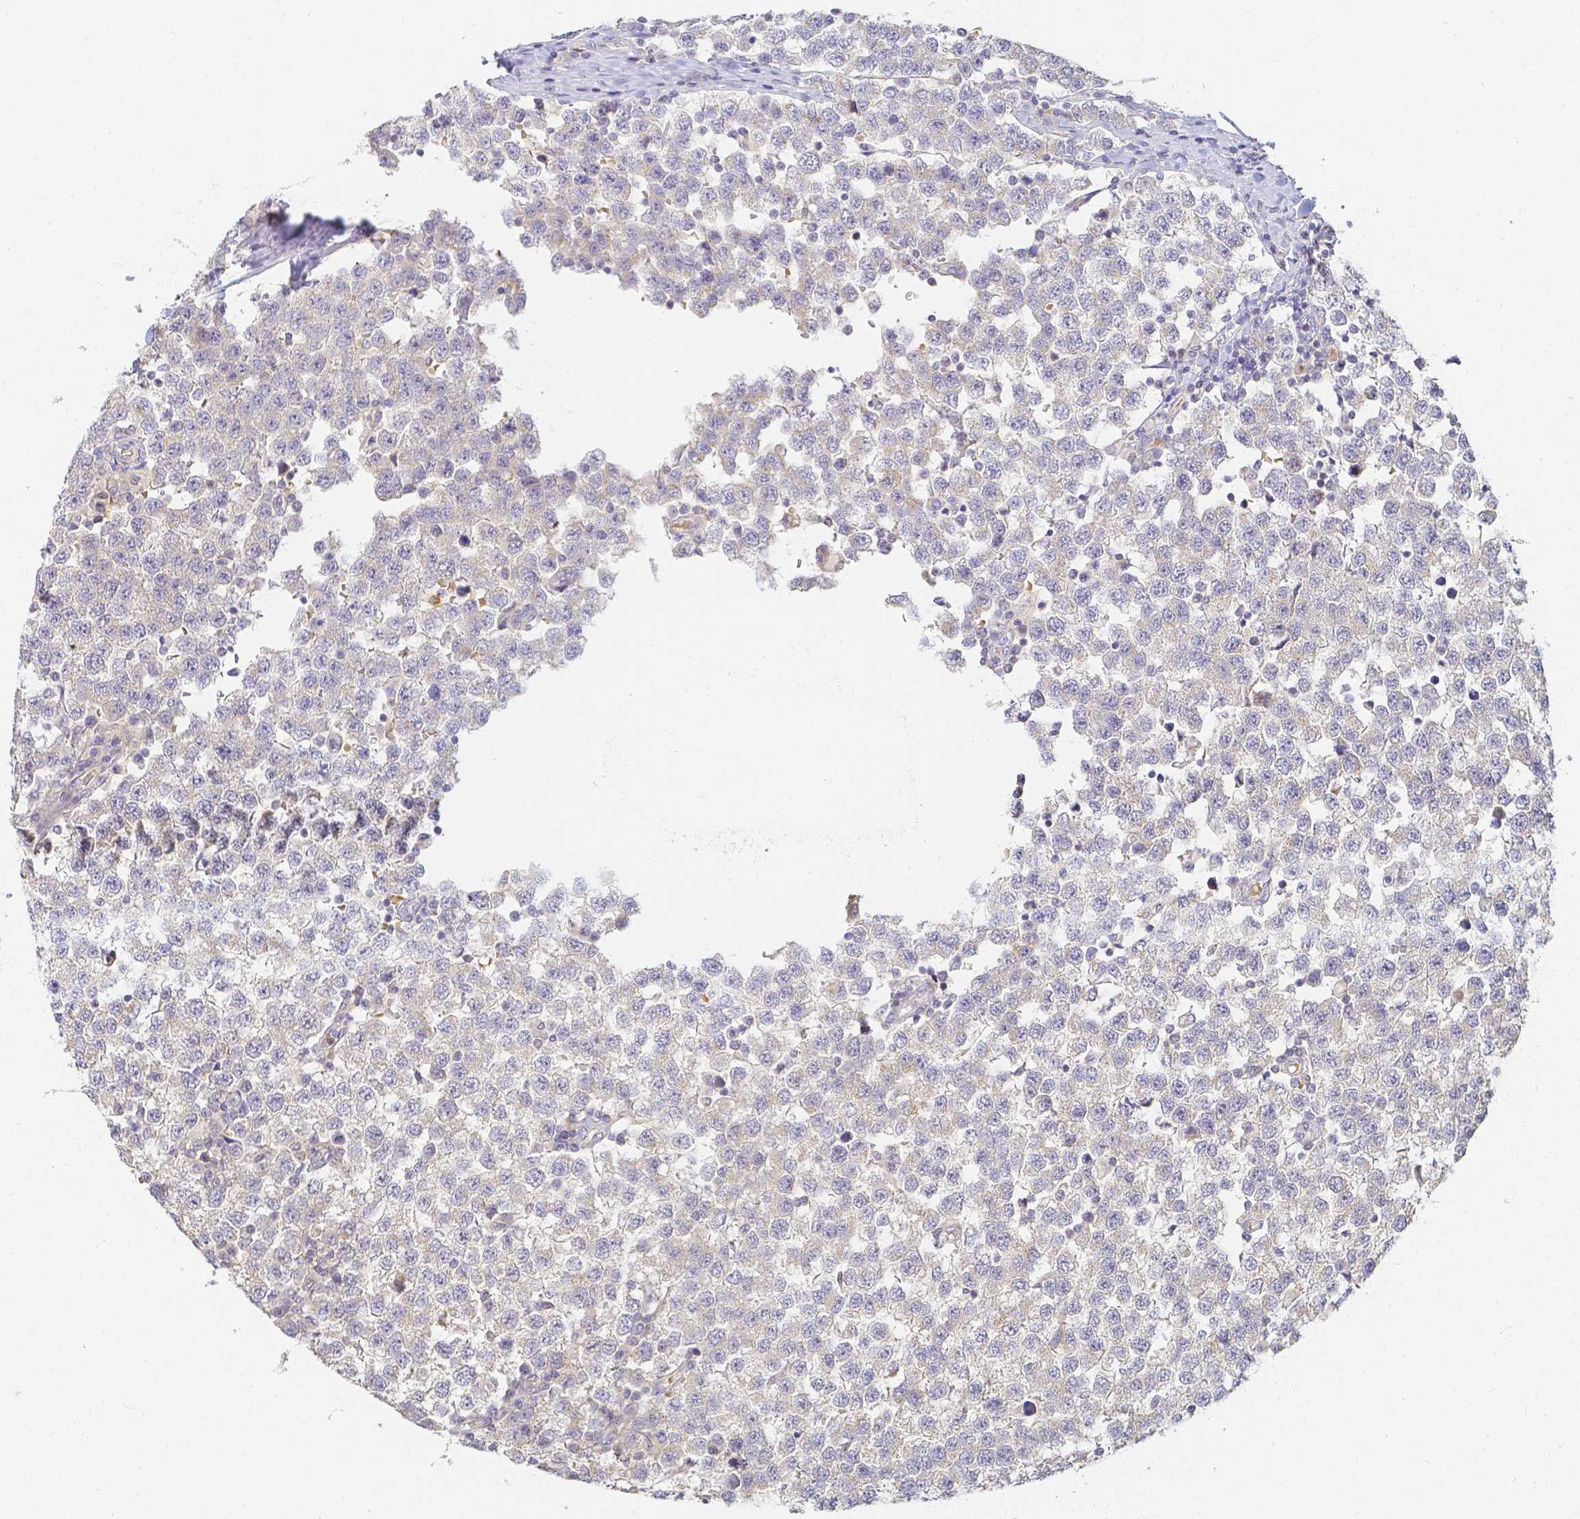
{"staining": {"intensity": "negative", "quantity": "none", "location": "none"}, "tissue": "testis cancer", "cell_type": "Tumor cells", "image_type": "cancer", "snomed": [{"axis": "morphology", "description": "Seminoma, NOS"}, {"axis": "topography", "description": "Testis"}], "caption": "Immunohistochemical staining of human testis cancer (seminoma) displays no significant expression in tumor cells.", "gene": "KCNH1", "patient": {"sex": "male", "age": 34}}